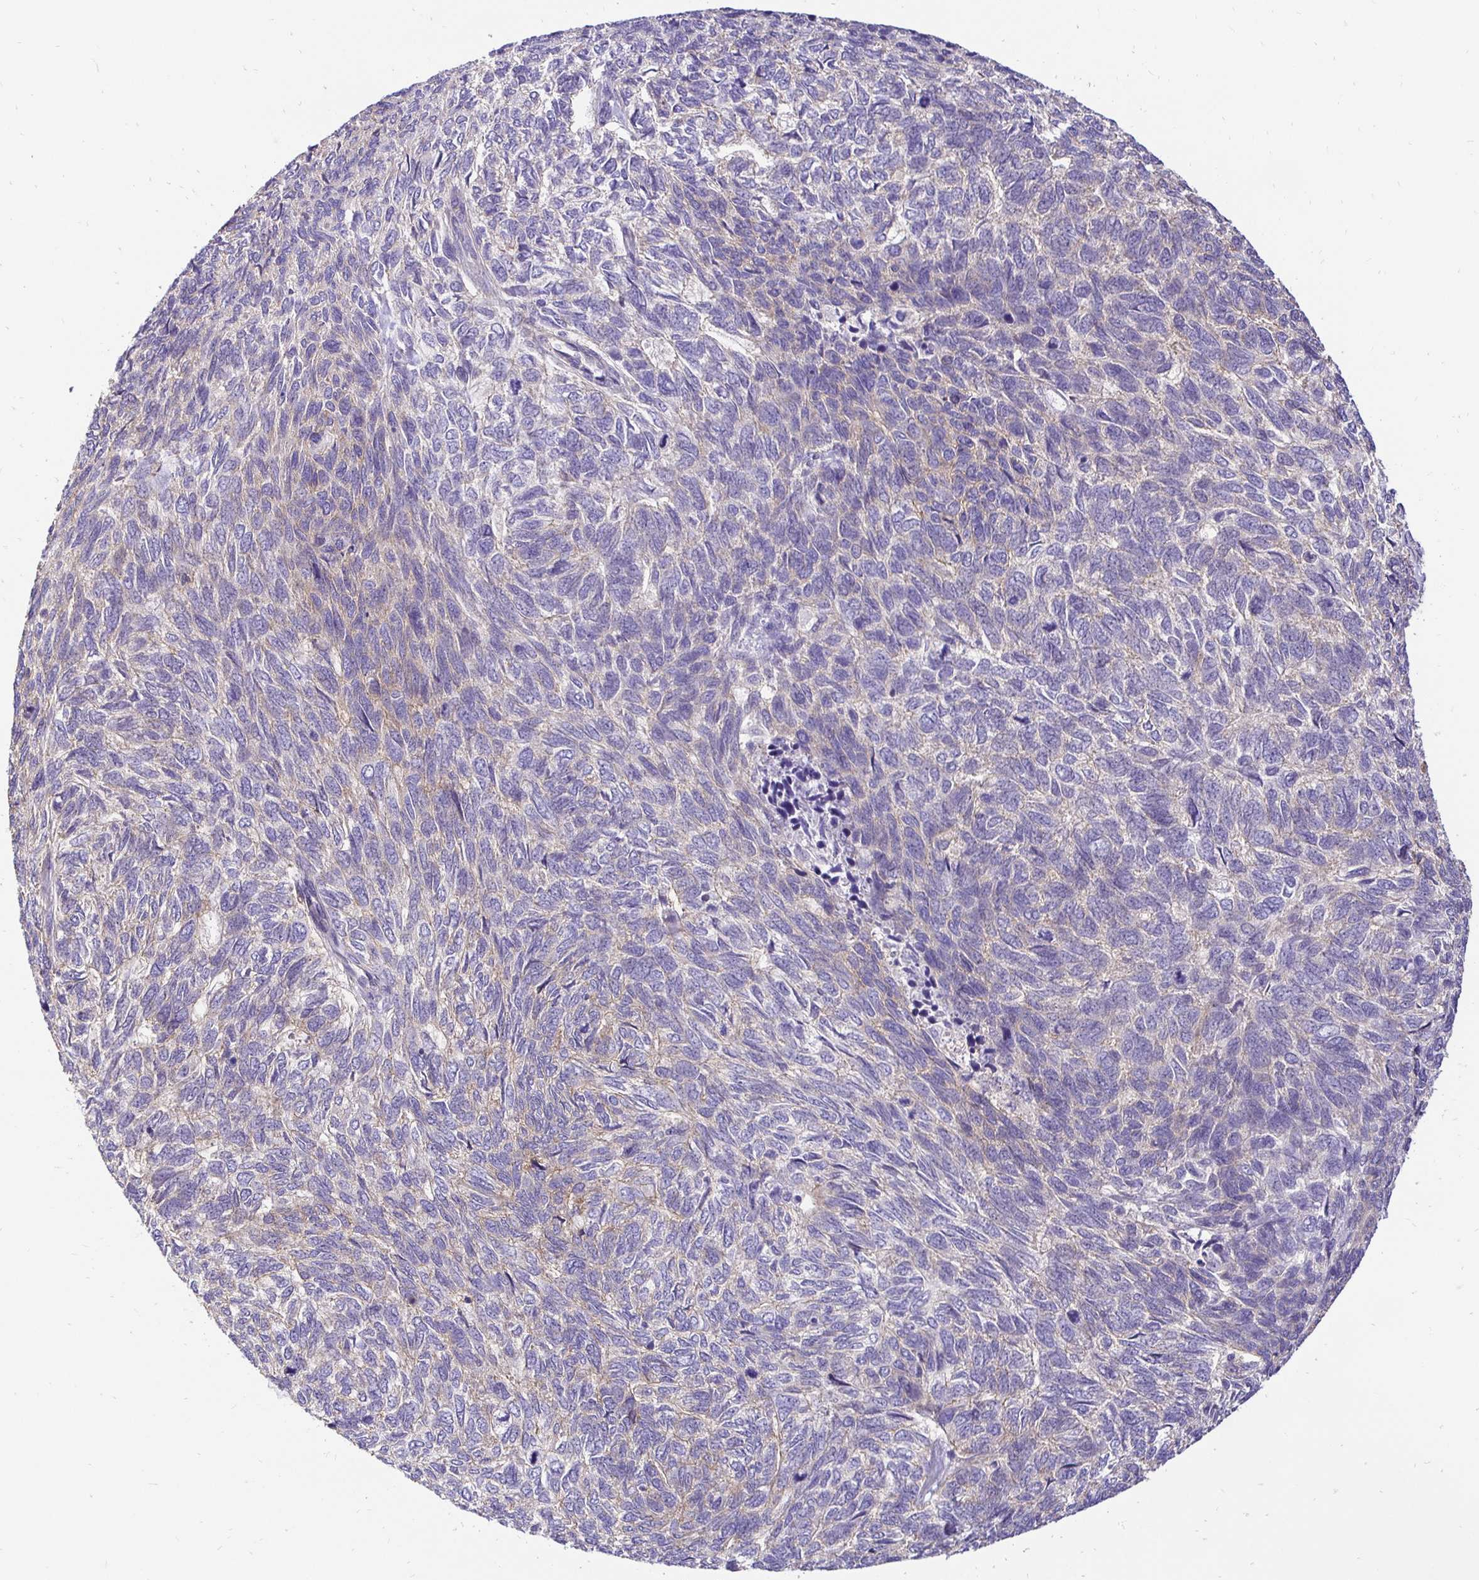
{"staining": {"intensity": "weak", "quantity": "<25%", "location": "cytoplasmic/membranous"}, "tissue": "skin cancer", "cell_type": "Tumor cells", "image_type": "cancer", "snomed": [{"axis": "morphology", "description": "Basal cell carcinoma"}, {"axis": "topography", "description": "Skin"}], "caption": "Skin cancer was stained to show a protein in brown. There is no significant positivity in tumor cells.", "gene": "SLC9A1", "patient": {"sex": "female", "age": 65}}